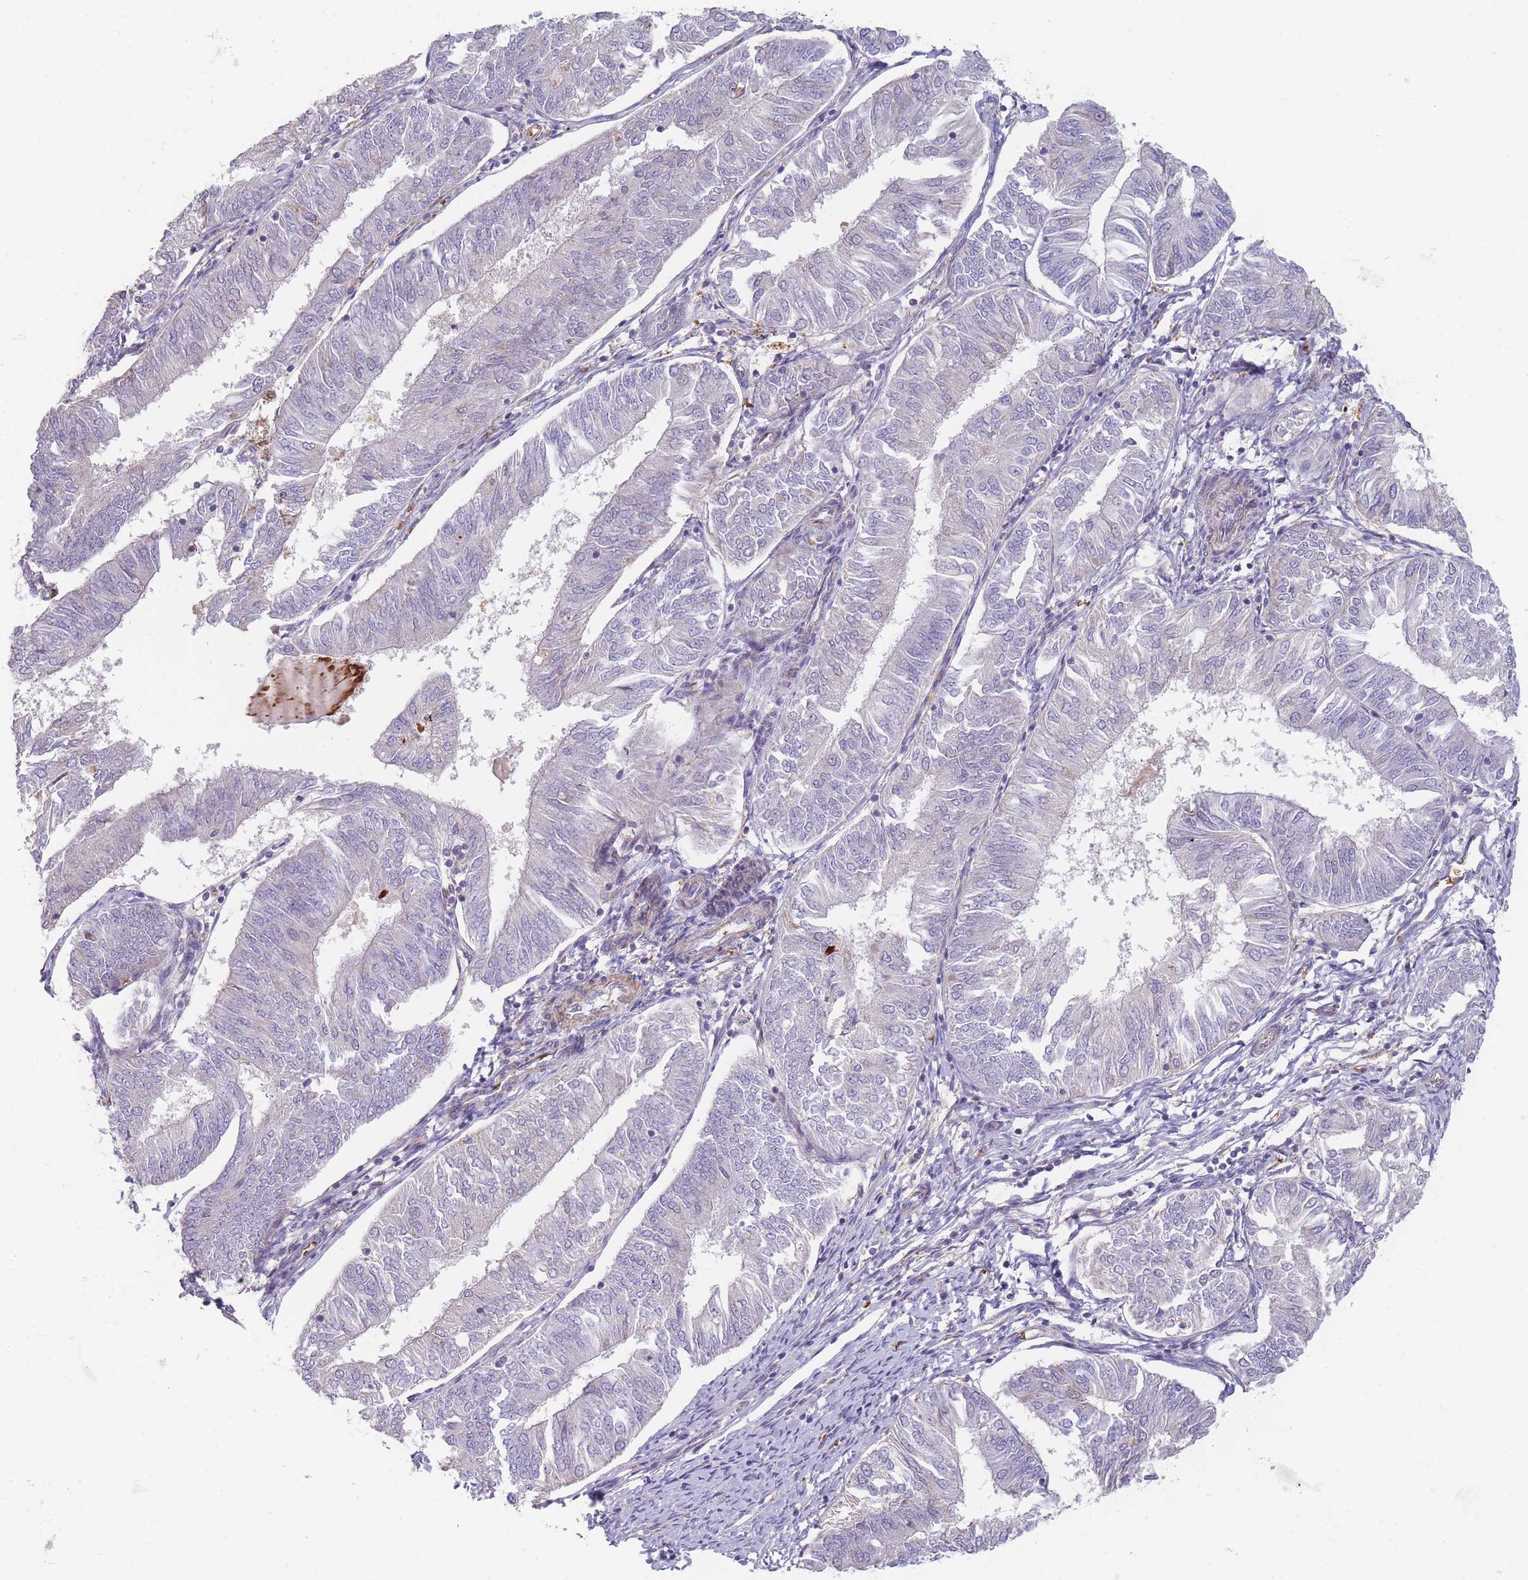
{"staining": {"intensity": "negative", "quantity": "none", "location": "none"}, "tissue": "endometrial cancer", "cell_type": "Tumor cells", "image_type": "cancer", "snomed": [{"axis": "morphology", "description": "Adenocarcinoma, NOS"}, {"axis": "topography", "description": "Endometrium"}], "caption": "A photomicrograph of endometrial cancer (adenocarcinoma) stained for a protein reveals no brown staining in tumor cells. (Stains: DAB (3,3'-diaminobenzidine) IHC with hematoxylin counter stain, Microscopy: brightfield microscopy at high magnification).", "gene": "SMPD4", "patient": {"sex": "female", "age": 58}}